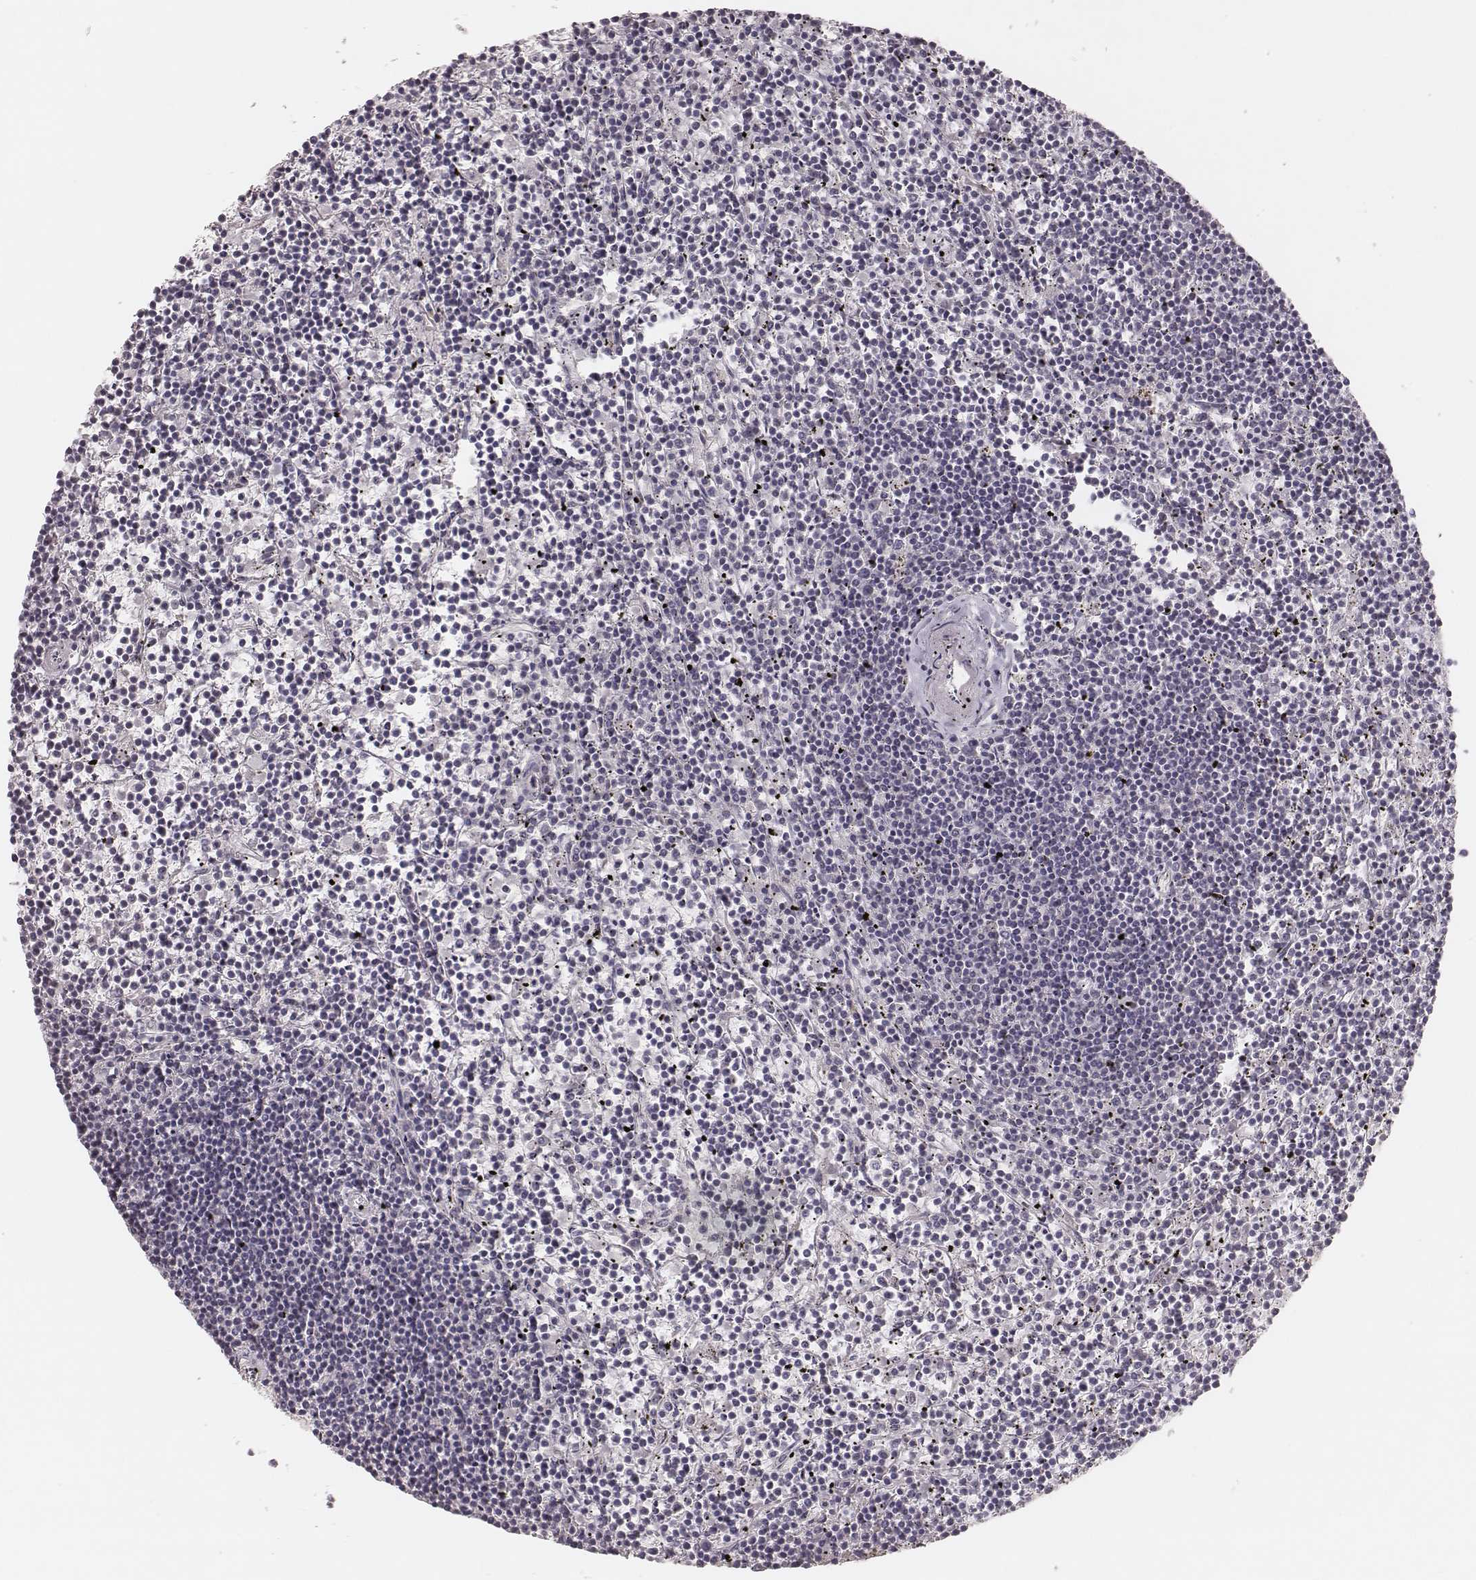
{"staining": {"intensity": "negative", "quantity": "none", "location": "none"}, "tissue": "lymphoma", "cell_type": "Tumor cells", "image_type": "cancer", "snomed": [{"axis": "morphology", "description": "Malignant lymphoma, non-Hodgkin's type, Low grade"}, {"axis": "topography", "description": "Spleen"}], "caption": "Immunohistochemical staining of human malignant lymphoma, non-Hodgkin's type (low-grade) demonstrates no significant expression in tumor cells. (Stains: DAB IHC with hematoxylin counter stain, Microscopy: brightfield microscopy at high magnification).", "gene": "FAM13B", "patient": {"sex": "female", "age": 19}}